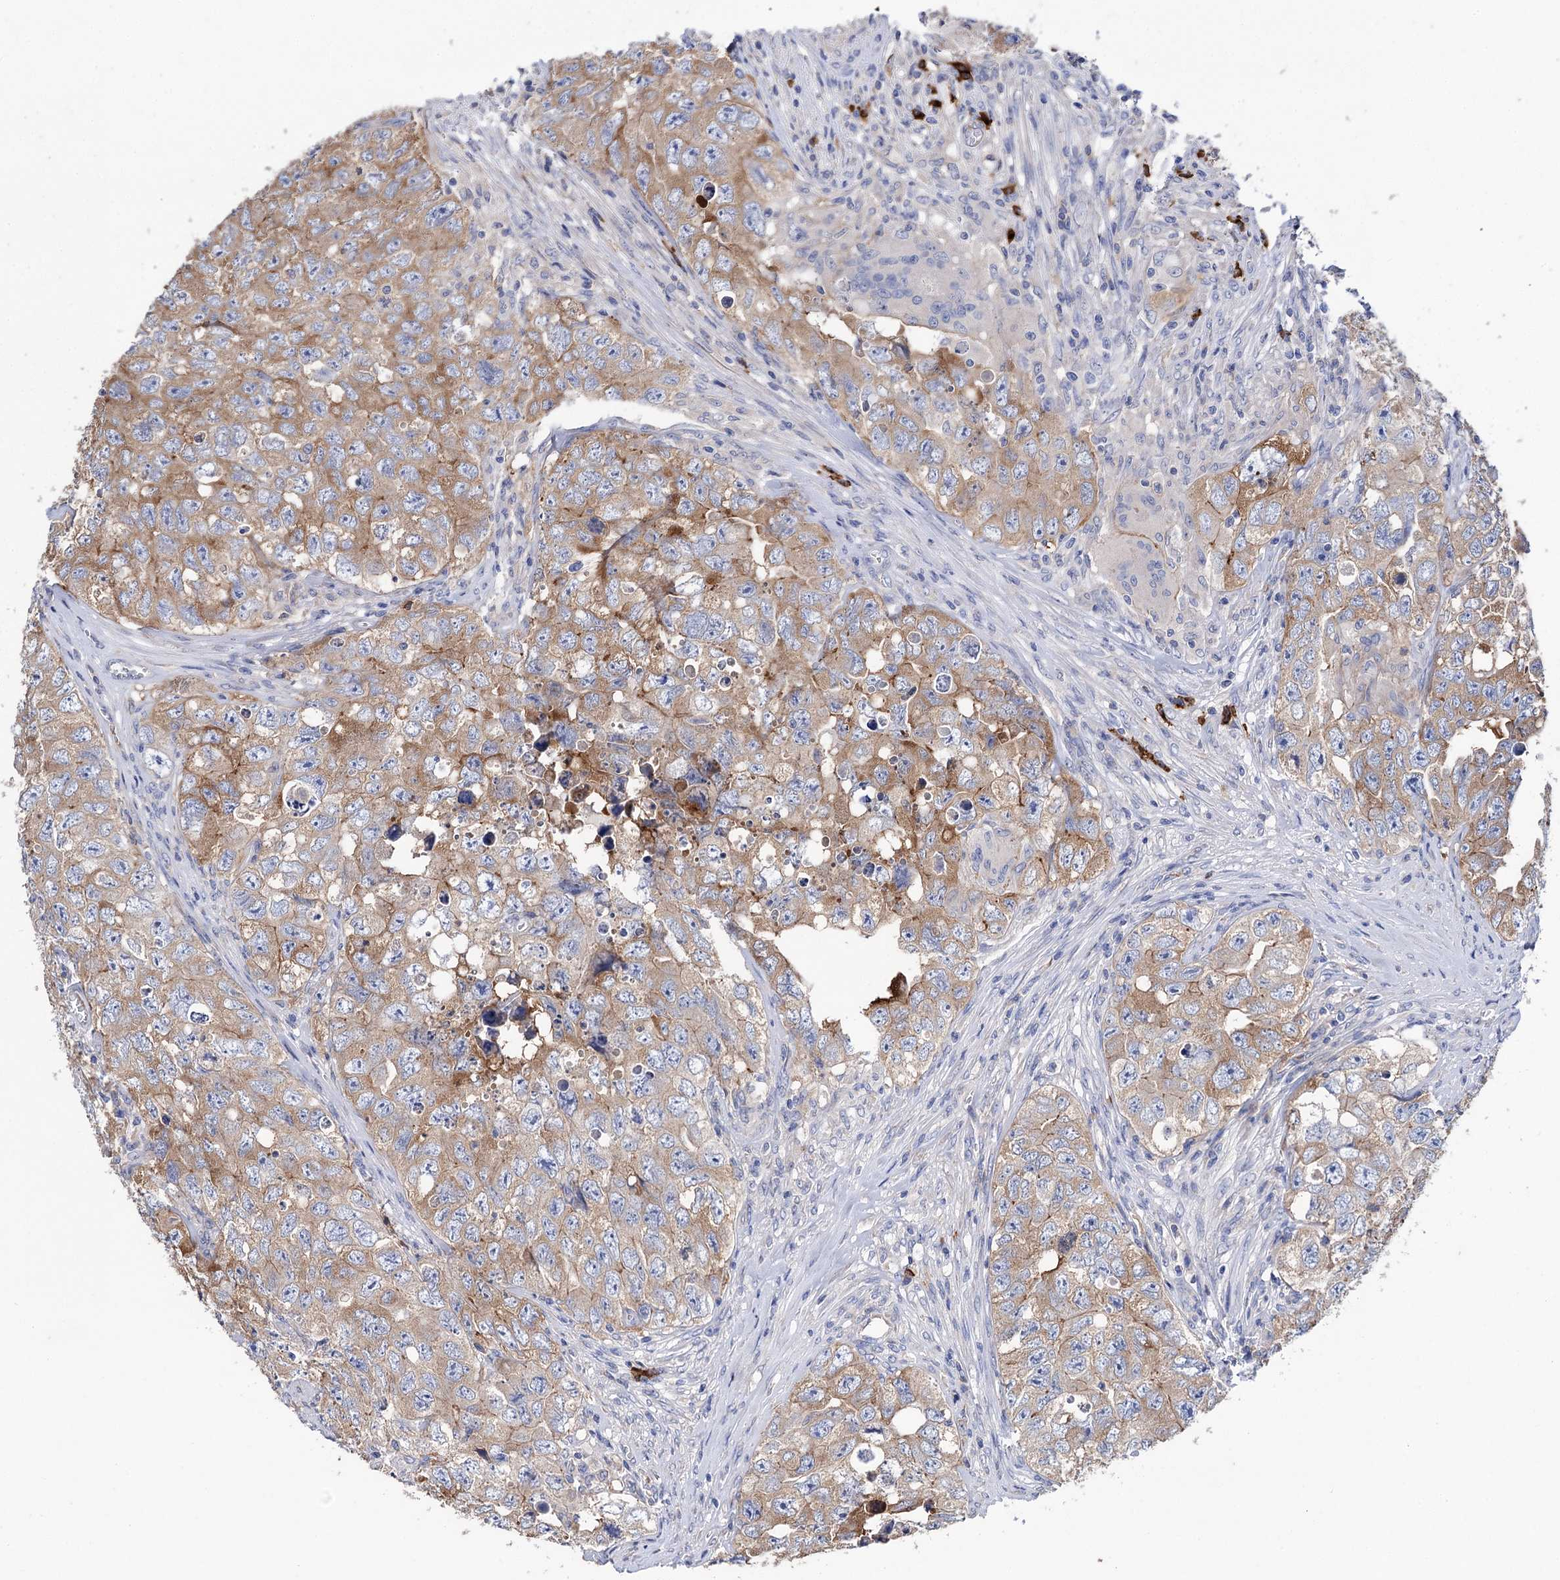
{"staining": {"intensity": "moderate", "quantity": ">75%", "location": "cytoplasmic/membranous"}, "tissue": "testis cancer", "cell_type": "Tumor cells", "image_type": "cancer", "snomed": [{"axis": "morphology", "description": "Seminoma, NOS"}, {"axis": "morphology", "description": "Carcinoma, Embryonal, NOS"}, {"axis": "topography", "description": "Testis"}], "caption": "An IHC micrograph of tumor tissue is shown. Protein staining in brown highlights moderate cytoplasmic/membranous positivity in embryonal carcinoma (testis) within tumor cells.", "gene": "BBS4", "patient": {"sex": "male", "age": 43}}